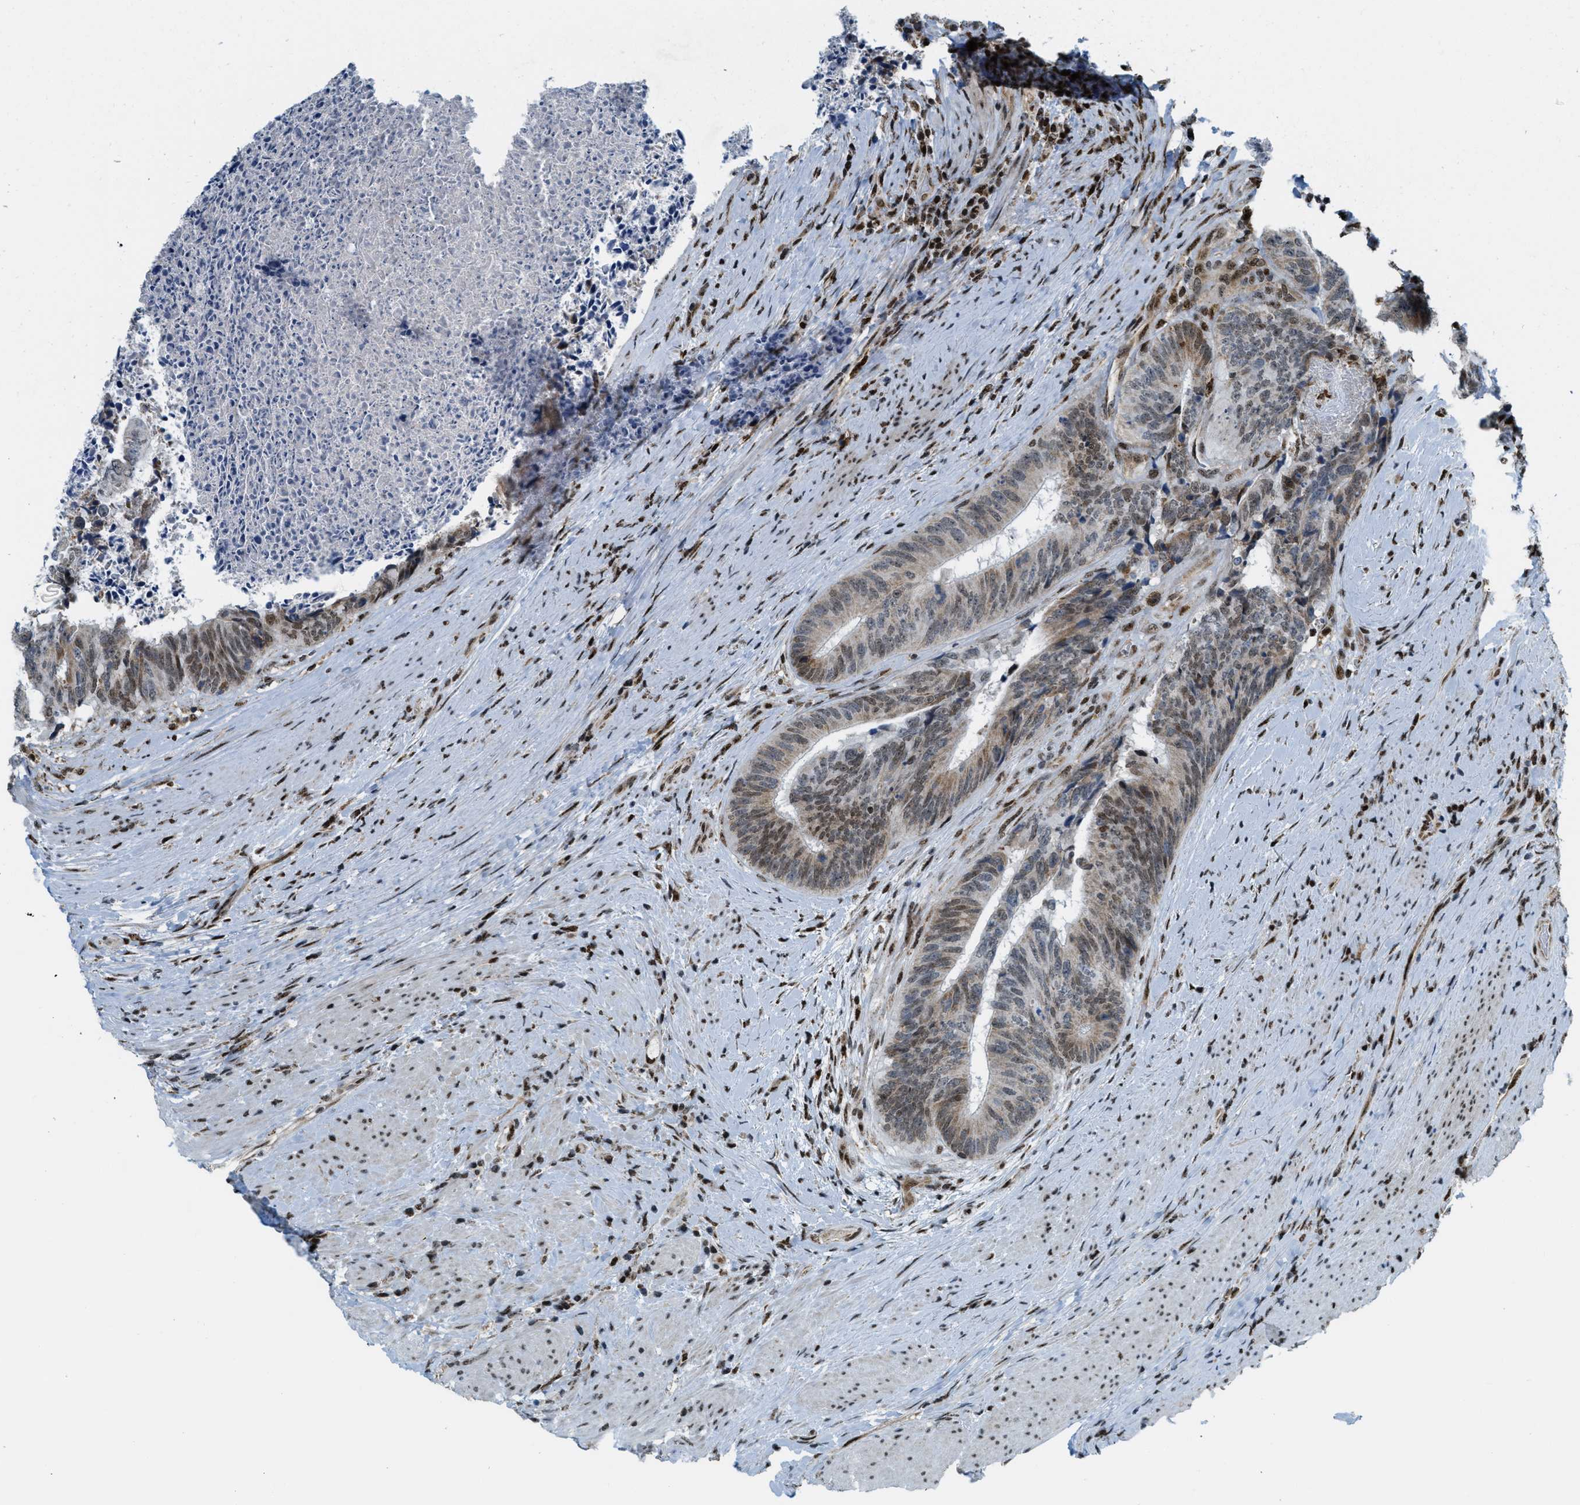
{"staining": {"intensity": "moderate", "quantity": ">75%", "location": "cytoplasmic/membranous,nuclear"}, "tissue": "colorectal cancer", "cell_type": "Tumor cells", "image_type": "cancer", "snomed": [{"axis": "morphology", "description": "Adenocarcinoma, NOS"}, {"axis": "topography", "description": "Rectum"}], "caption": "High-power microscopy captured an immunohistochemistry histopathology image of colorectal cancer, revealing moderate cytoplasmic/membranous and nuclear staining in approximately >75% of tumor cells.", "gene": "SP100", "patient": {"sex": "male", "age": 72}}